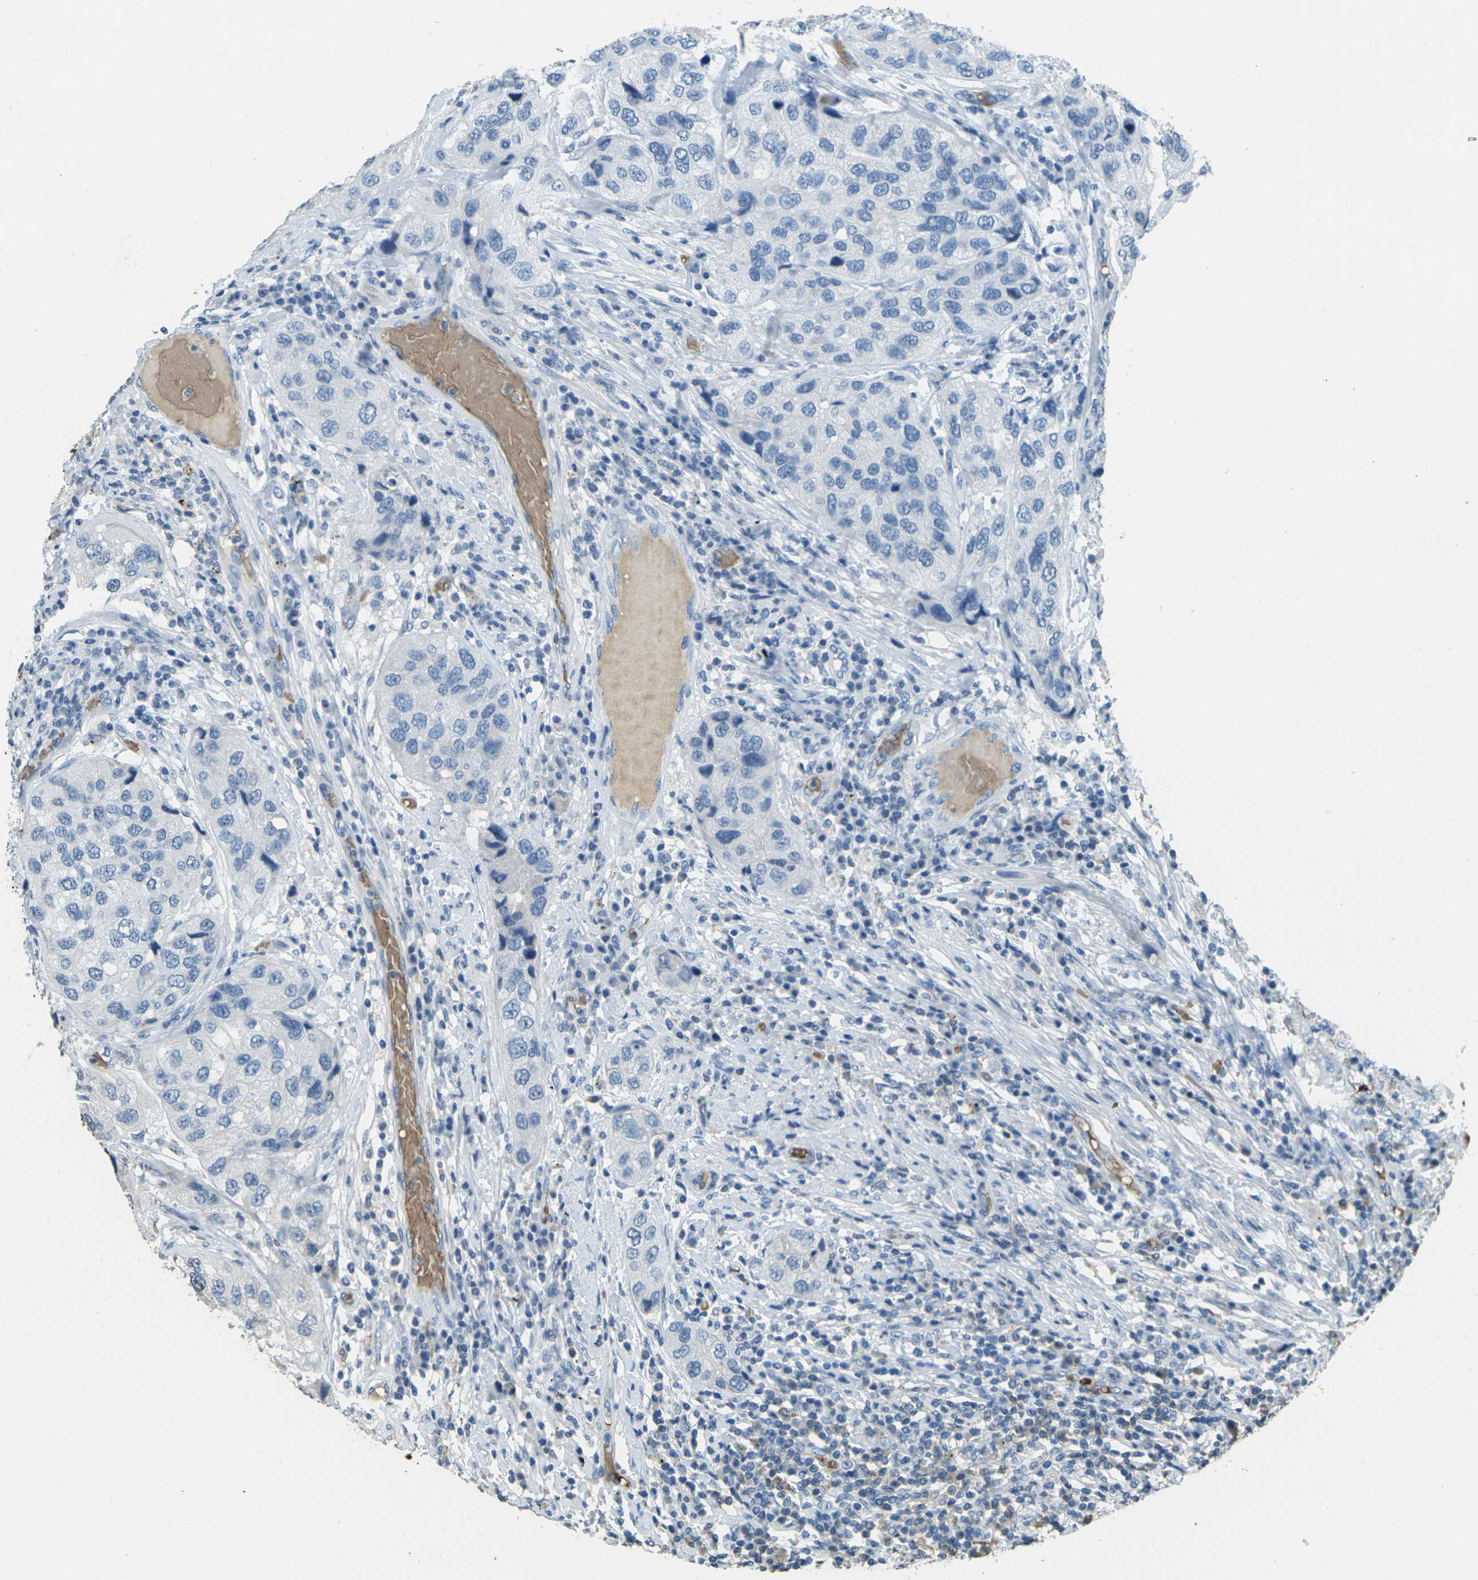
{"staining": {"intensity": "negative", "quantity": "none", "location": "none"}, "tissue": "urothelial cancer", "cell_type": "Tumor cells", "image_type": "cancer", "snomed": [{"axis": "morphology", "description": "Urothelial carcinoma, High grade"}, {"axis": "topography", "description": "Urinary bladder"}], "caption": "Immunohistochemical staining of high-grade urothelial carcinoma displays no significant expression in tumor cells.", "gene": "HBB", "patient": {"sex": "female", "age": 64}}